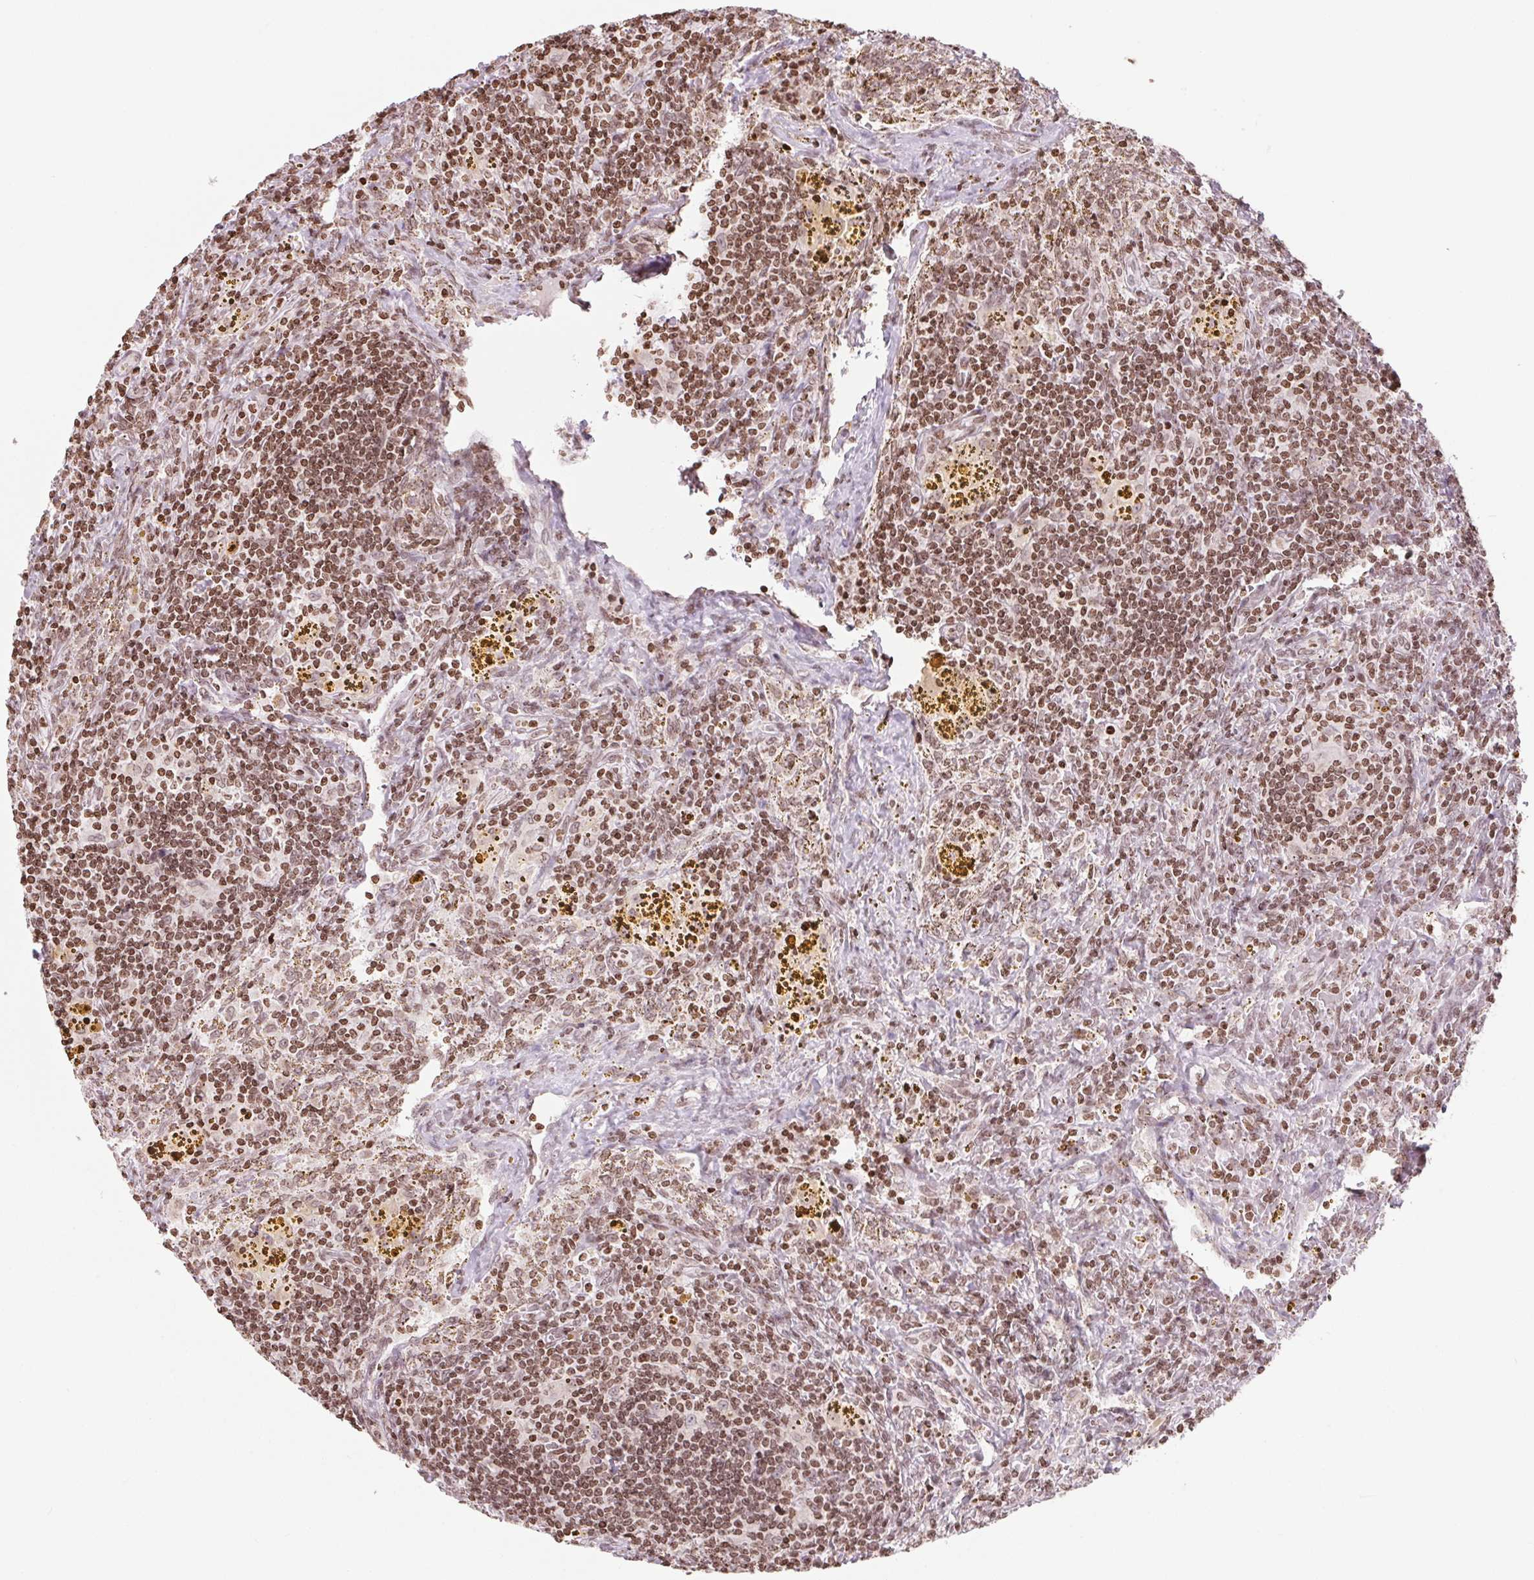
{"staining": {"intensity": "moderate", "quantity": ">75%", "location": "nuclear"}, "tissue": "lymphoma", "cell_type": "Tumor cells", "image_type": "cancer", "snomed": [{"axis": "morphology", "description": "Malignant lymphoma, non-Hodgkin's type, Low grade"}, {"axis": "topography", "description": "Spleen"}], "caption": "Malignant lymphoma, non-Hodgkin's type (low-grade) tissue exhibits moderate nuclear expression in approximately >75% of tumor cells", "gene": "SMIM12", "patient": {"sex": "female", "age": 70}}